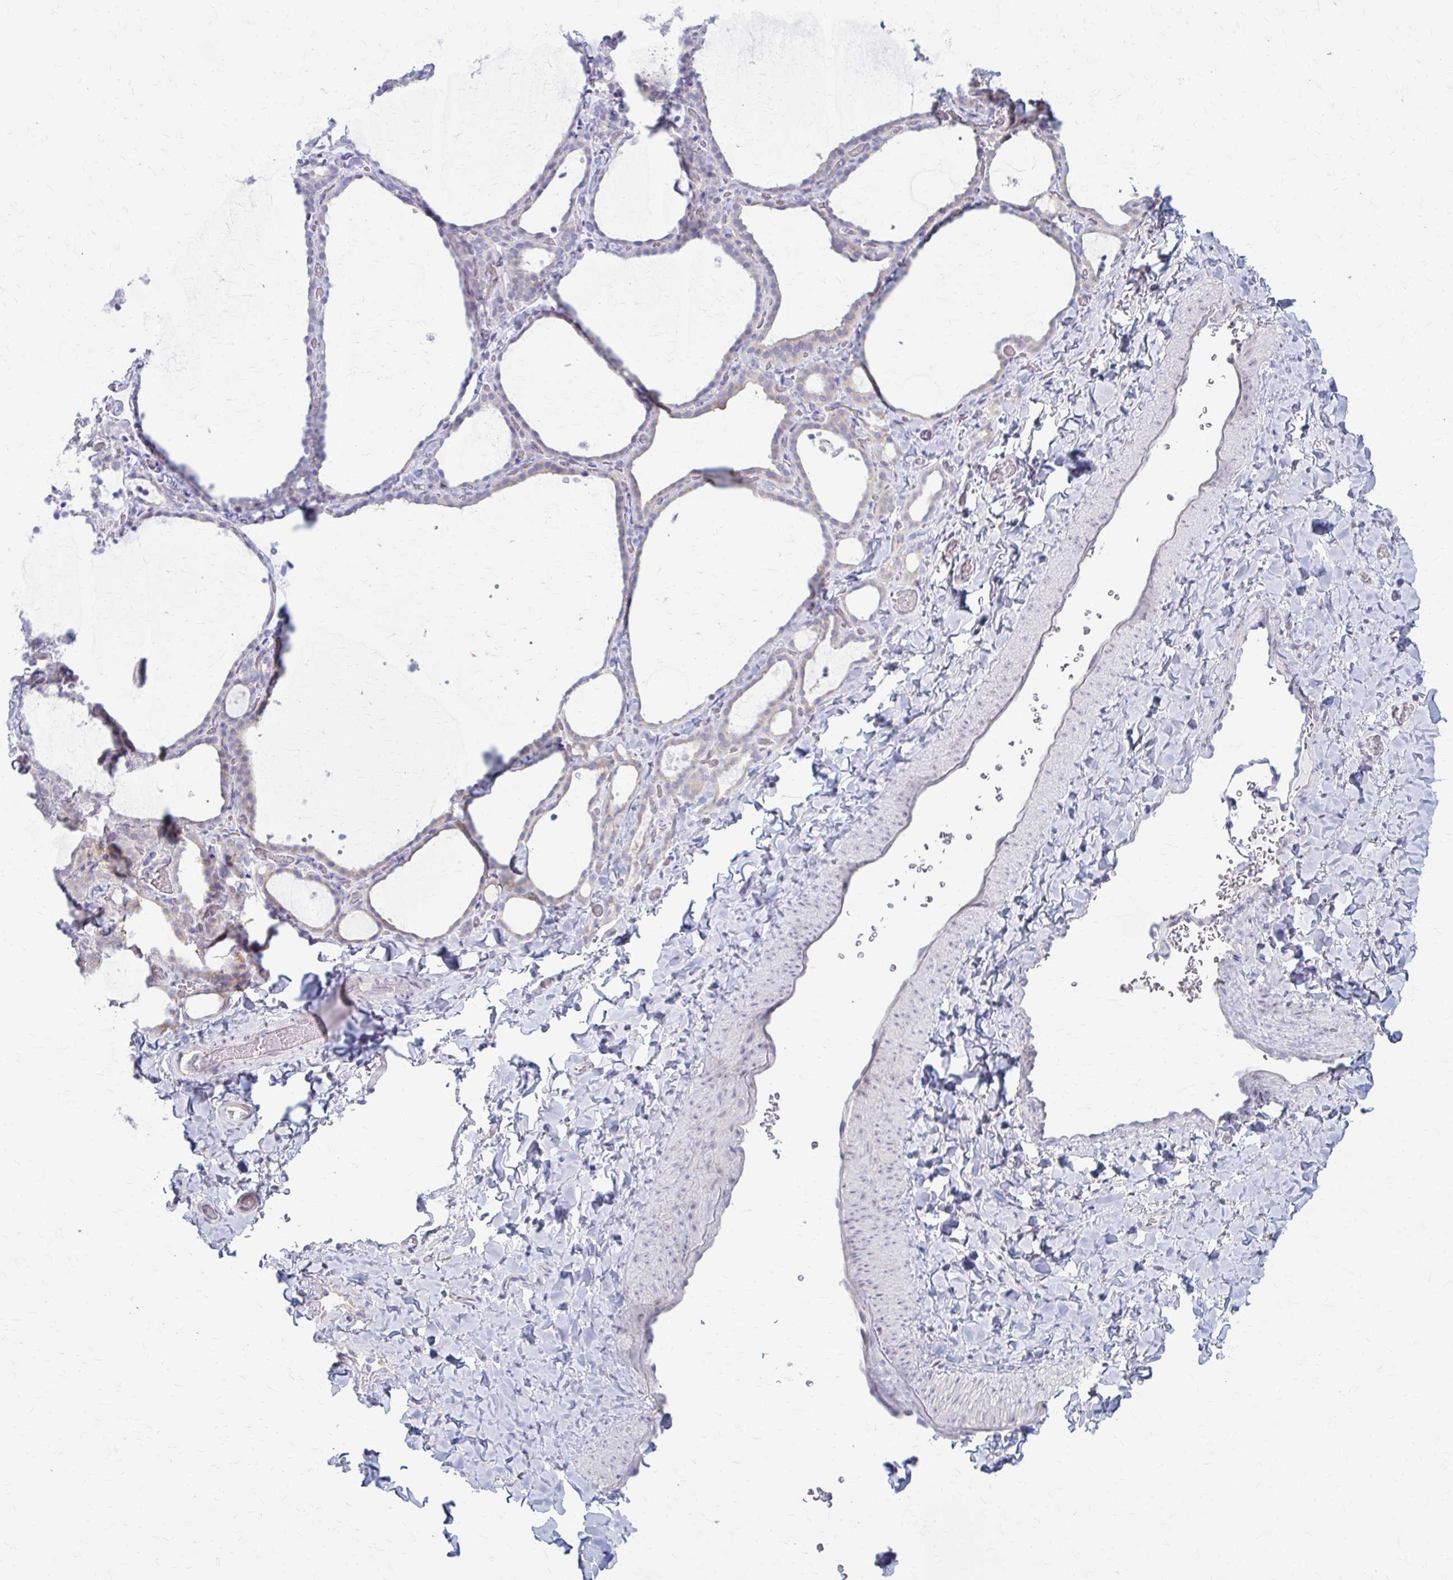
{"staining": {"intensity": "negative", "quantity": "none", "location": "none"}, "tissue": "thyroid gland", "cell_type": "Glandular cells", "image_type": "normal", "snomed": [{"axis": "morphology", "description": "Normal tissue, NOS"}, {"axis": "topography", "description": "Thyroid gland"}], "caption": "Immunohistochemistry (IHC) photomicrograph of normal human thyroid gland stained for a protein (brown), which demonstrates no expression in glandular cells.", "gene": "PRKRA", "patient": {"sex": "female", "age": 22}}